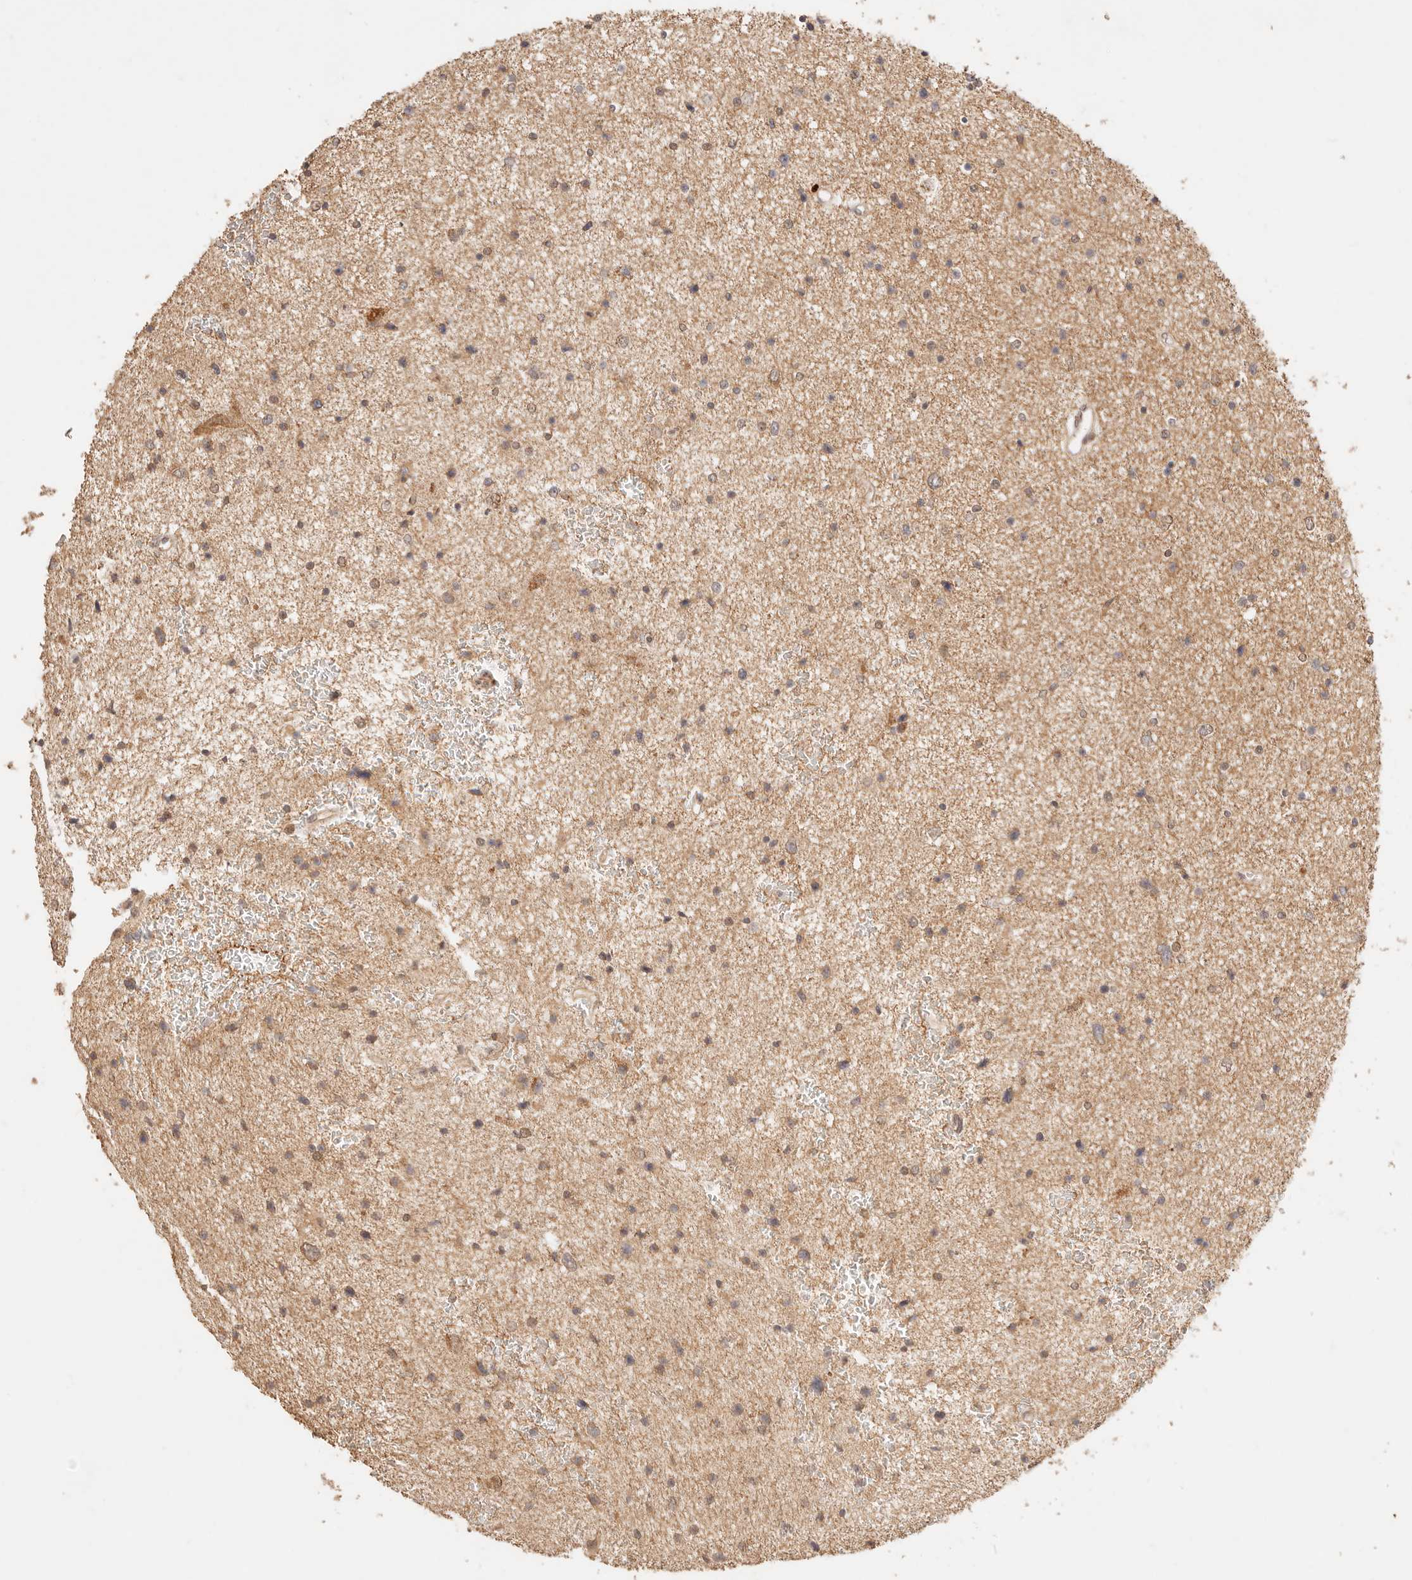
{"staining": {"intensity": "moderate", "quantity": ">75%", "location": "cytoplasmic/membranous"}, "tissue": "glioma", "cell_type": "Tumor cells", "image_type": "cancer", "snomed": [{"axis": "morphology", "description": "Glioma, malignant, Low grade"}, {"axis": "topography", "description": "Cerebral cortex"}], "caption": "Glioma was stained to show a protein in brown. There is medium levels of moderate cytoplasmic/membranous expression in approximately >75% of tumor cells.", "gene": "TRIM11", "patient": {"sex": "female", "age": 39}}